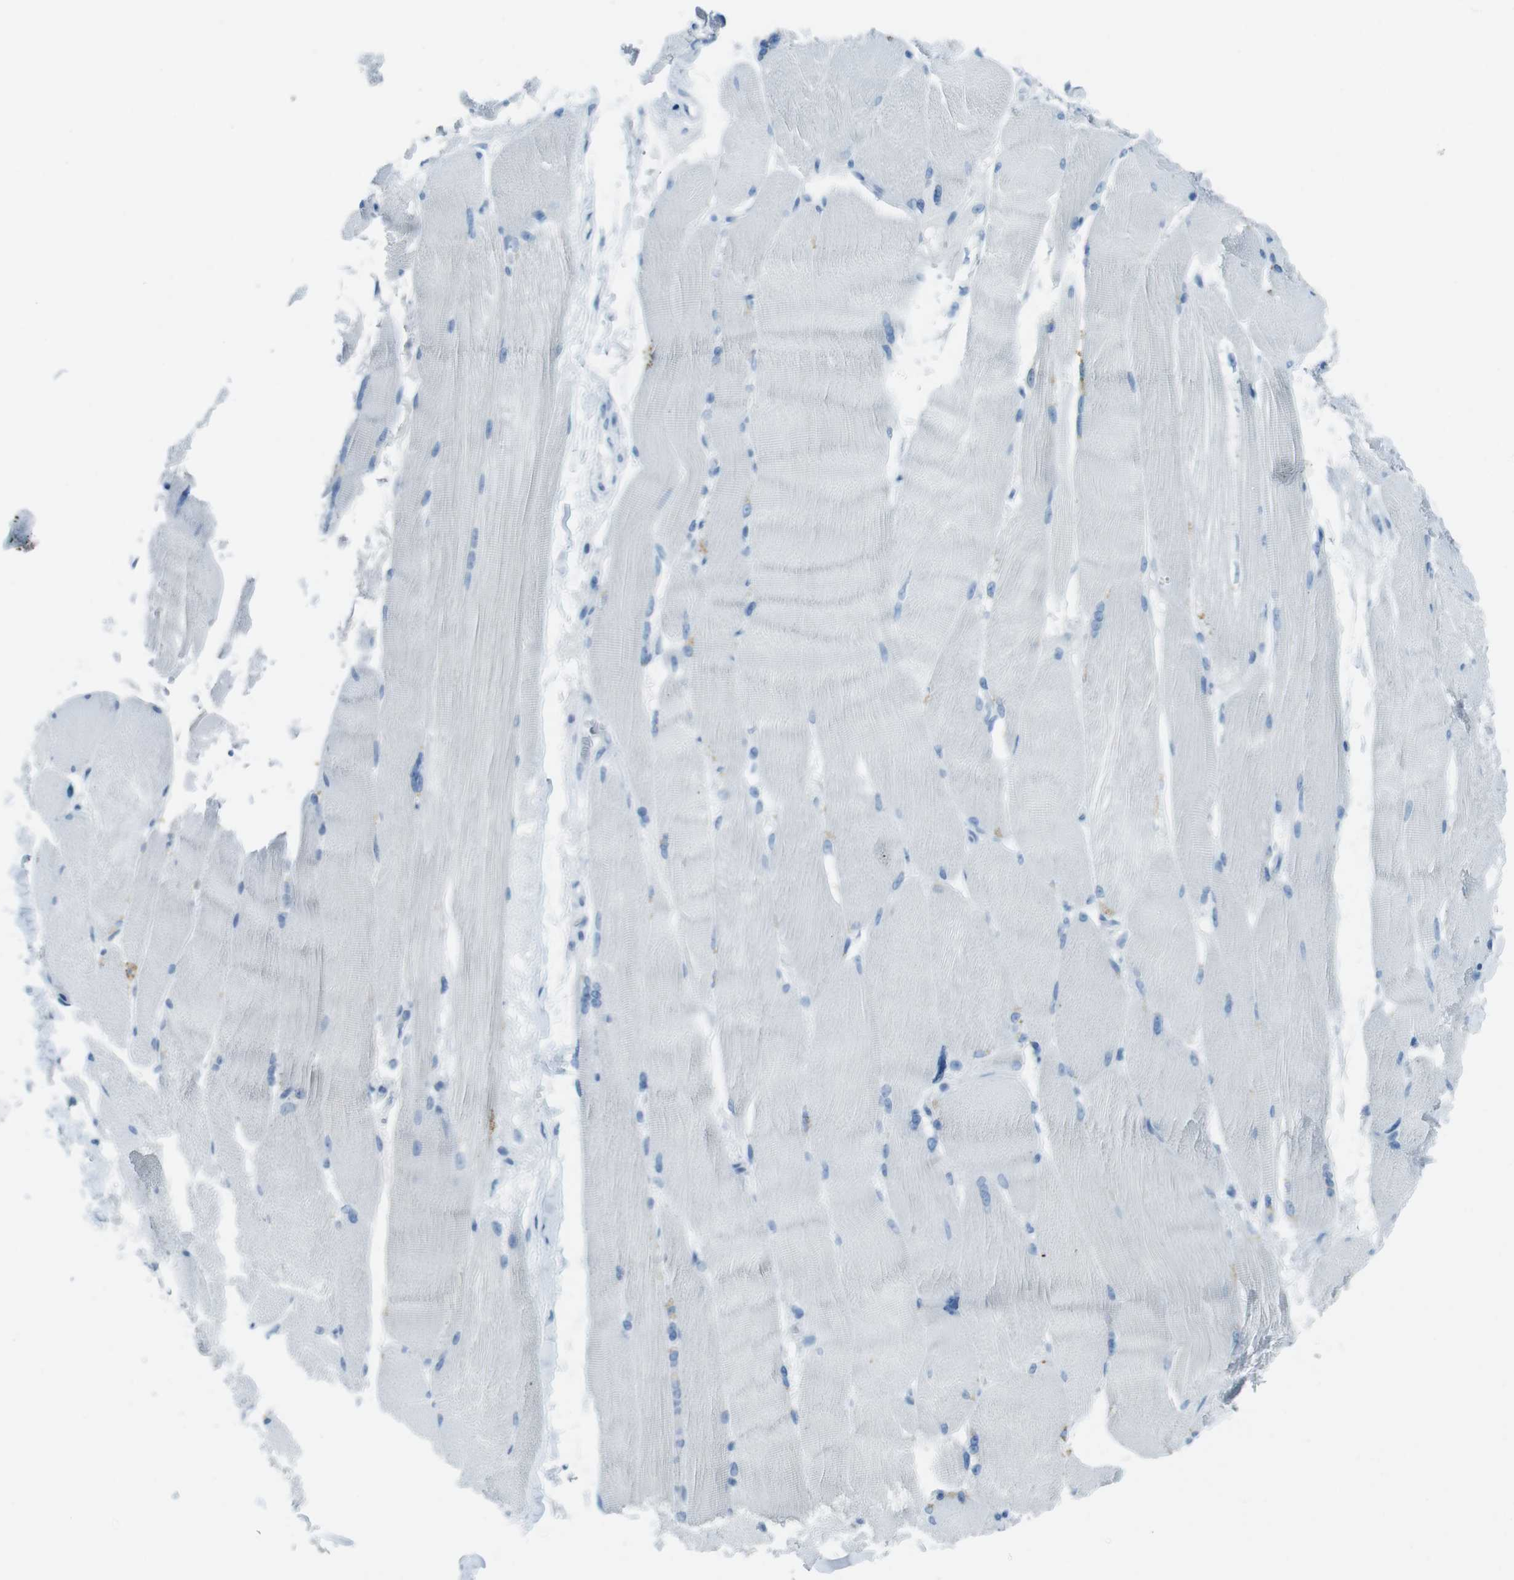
{"staining": {"intensity": "negative", "quantity": "none", "location": "none"}, "tissue": "skeletal muscle", "cell_type": "Myocytes", "image_type": "normal", "snomed": [{"axis": "morphology", "description": "Normal tissue, NOS"}, {"axis": "topography", "description": "Skin"}, {"axis": "topography", "description": "Skeletal muscle"}], "caption": "This image is of benign skeletal muscle stained with IHC to label a protein in brown with the nuclei are counter-stained blue. There is no staining in myocytes.", "gene": "TMEM207", "patient": {"sex": "male", "age": 83}}